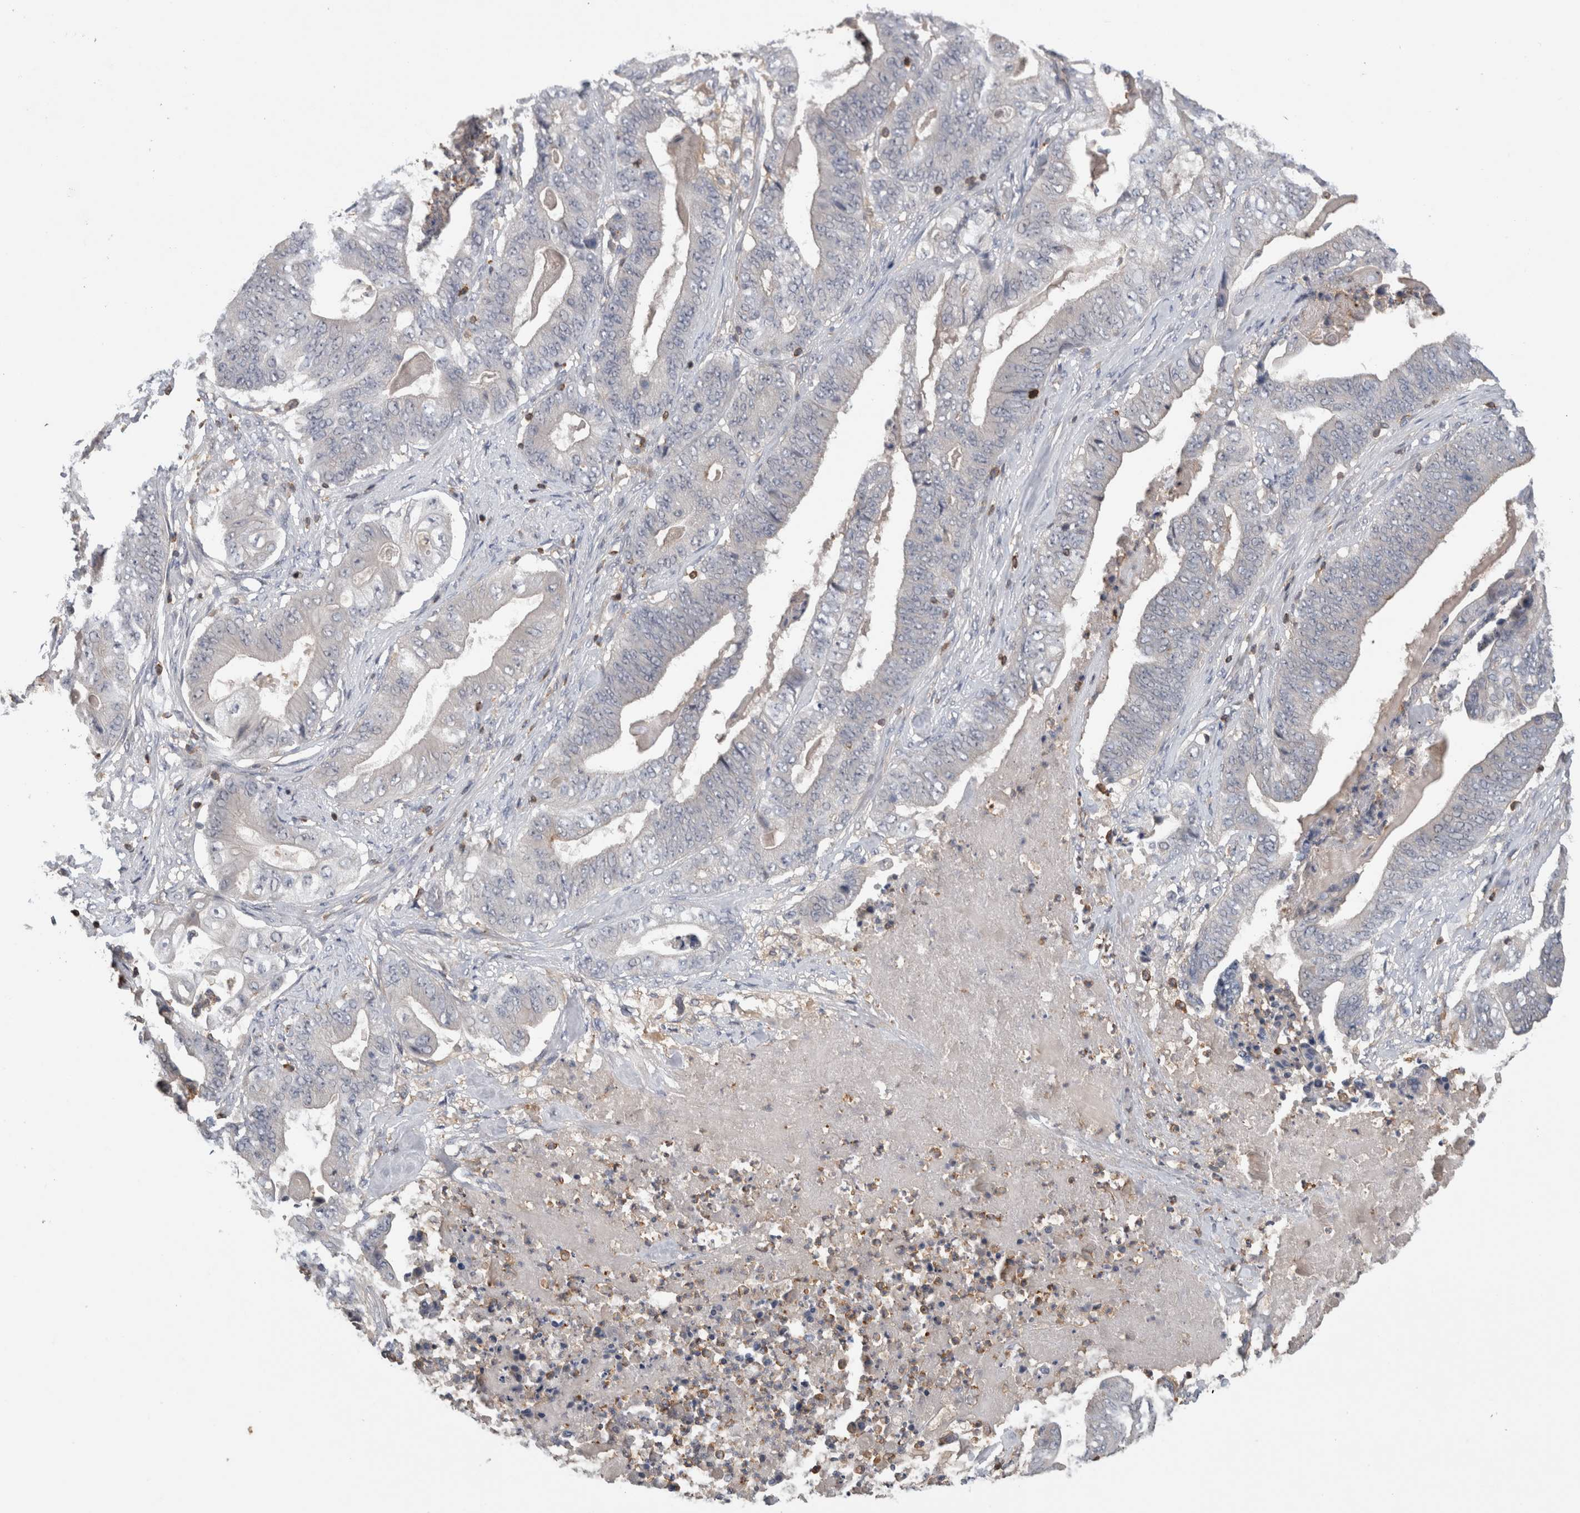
{"staining": {"intensity": "negative", "quantity": "none", "location": "none"}, "tissue": "stomach cancer", "cell_type": "Tumor cells", "image_type": "cancer", "snomed": [{"axis": "morphology", "description": "Adenocarcinoma, NOS"}, {"axis": "topography", "description": "Stomach"}], "caption": "This micrograph is of stomach adenocarcinoma stained with immunohistochemistry (IHC) to label a protein in brown with the nuclei are counter-stained blue. There is no positivity in tumor cells.", "gene": "GFRA2", "patient": {"sex": "female", "age": 73}}